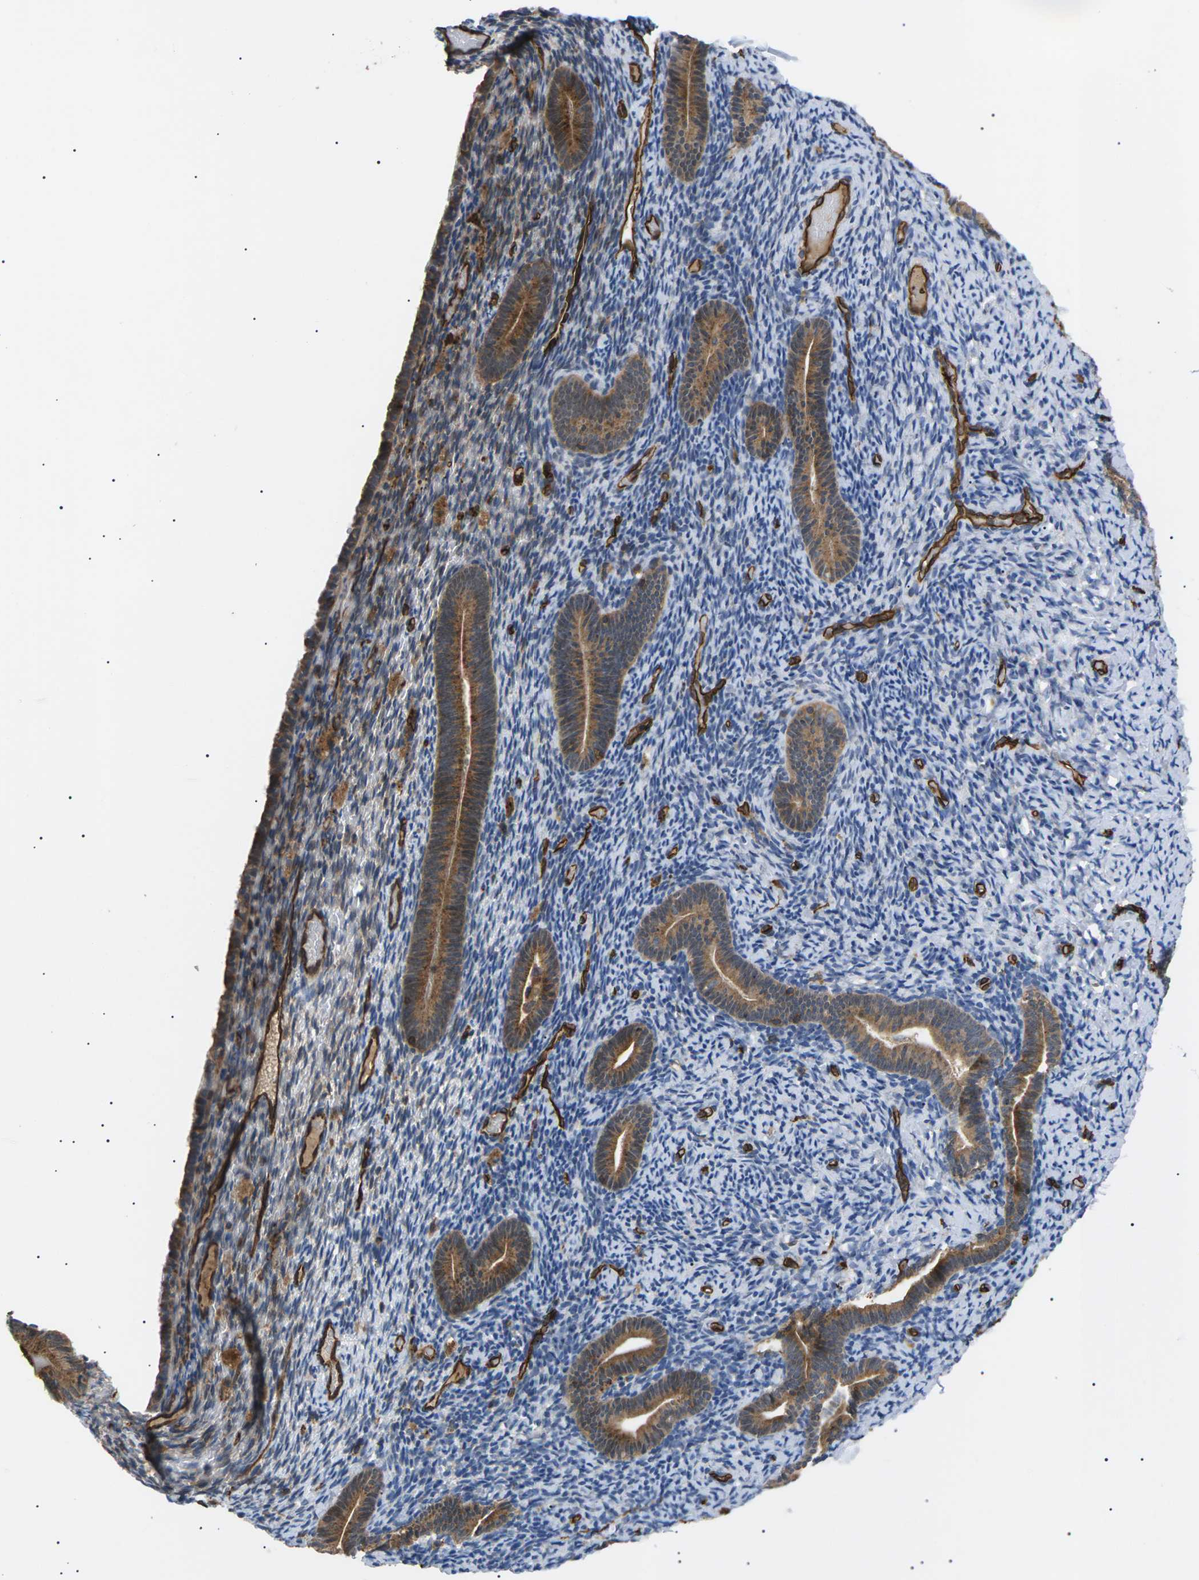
{"staining": {"intensity": "strong", "quantity": "<25%", "location": "cytoplasmic/membranous"}, "tissue": "endometrium", "cell_type": "Cells in endometrial stroma", "image_type": "normal", "snomed": [{"axis": "morphology", "description": "Normal tissue, NOS"}, {"axis": "topography", "description": "Endometrium"}], "caption": "A high-resolution image shows immunohistochemistry staining of normal endometrium, which demonstrates strong cytoplasmic/membranous positivity in approximately <25% of cells in endometrial stroma.", "gene": "TMTC4", "patient": {"sex": "female", "age": 51}}